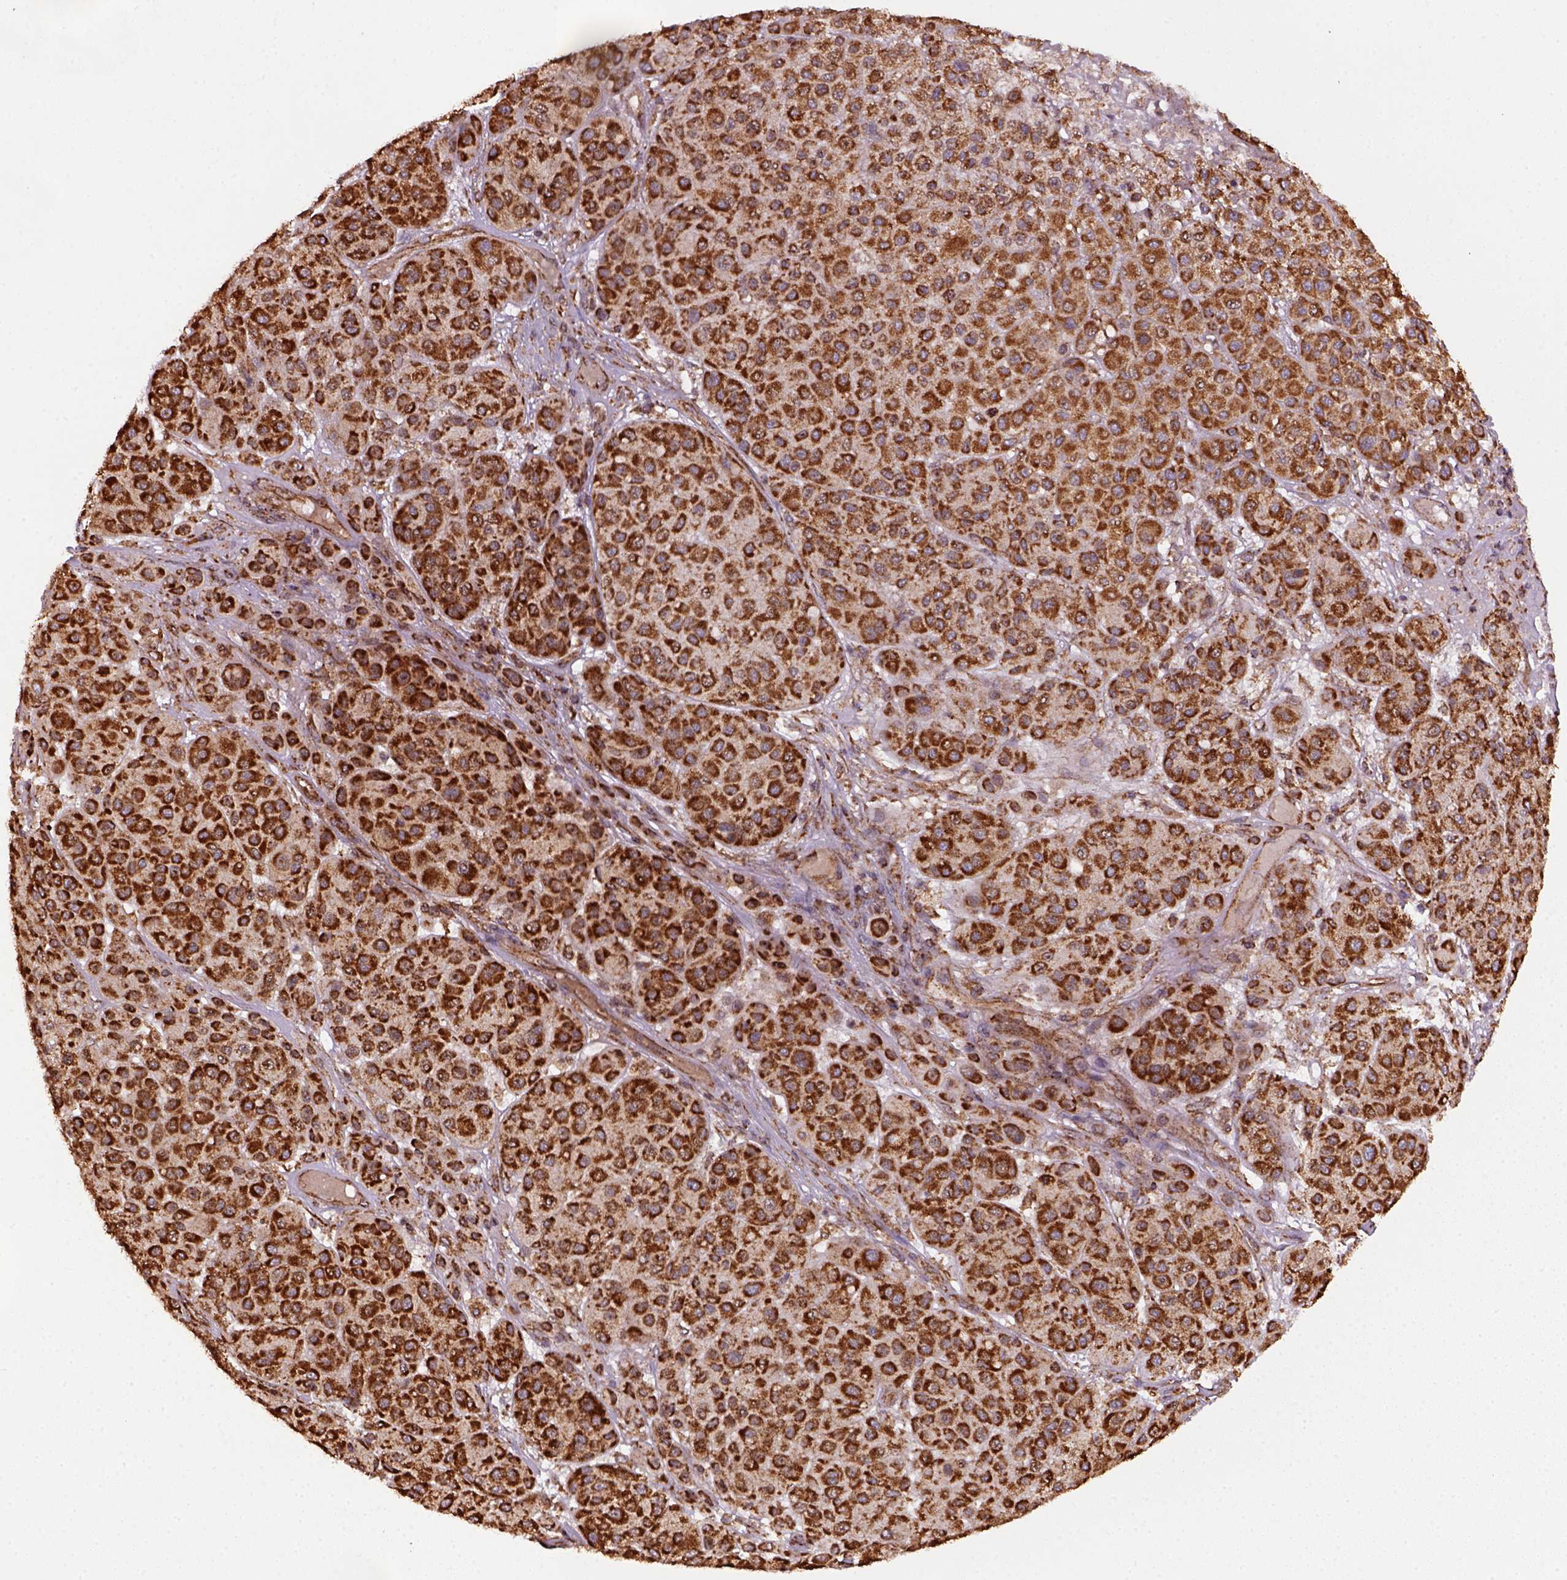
{"staining": {"intensity": "strong", "quantity": ">75%", "location": "cytoplasmic/membranous"}, "tissue": "melanoma", "cell_type": "Tumor cells", "image_type": "cancer", "snomed": [{"axis": "morphology", "description": "Malignant melanoma, Metastatic site"}, {"axis": "topography", "description": "Smooth muscle"}], "caption": "Immunohistochemical staining of malignant melanoma (metastatic site) demonstrates high levels of strong cytoplasmic/membranous protein expression in about >75% of tumor cells.", "gene": "MAPK8IP3", "patient": {"sex": "male", "age": 41}}